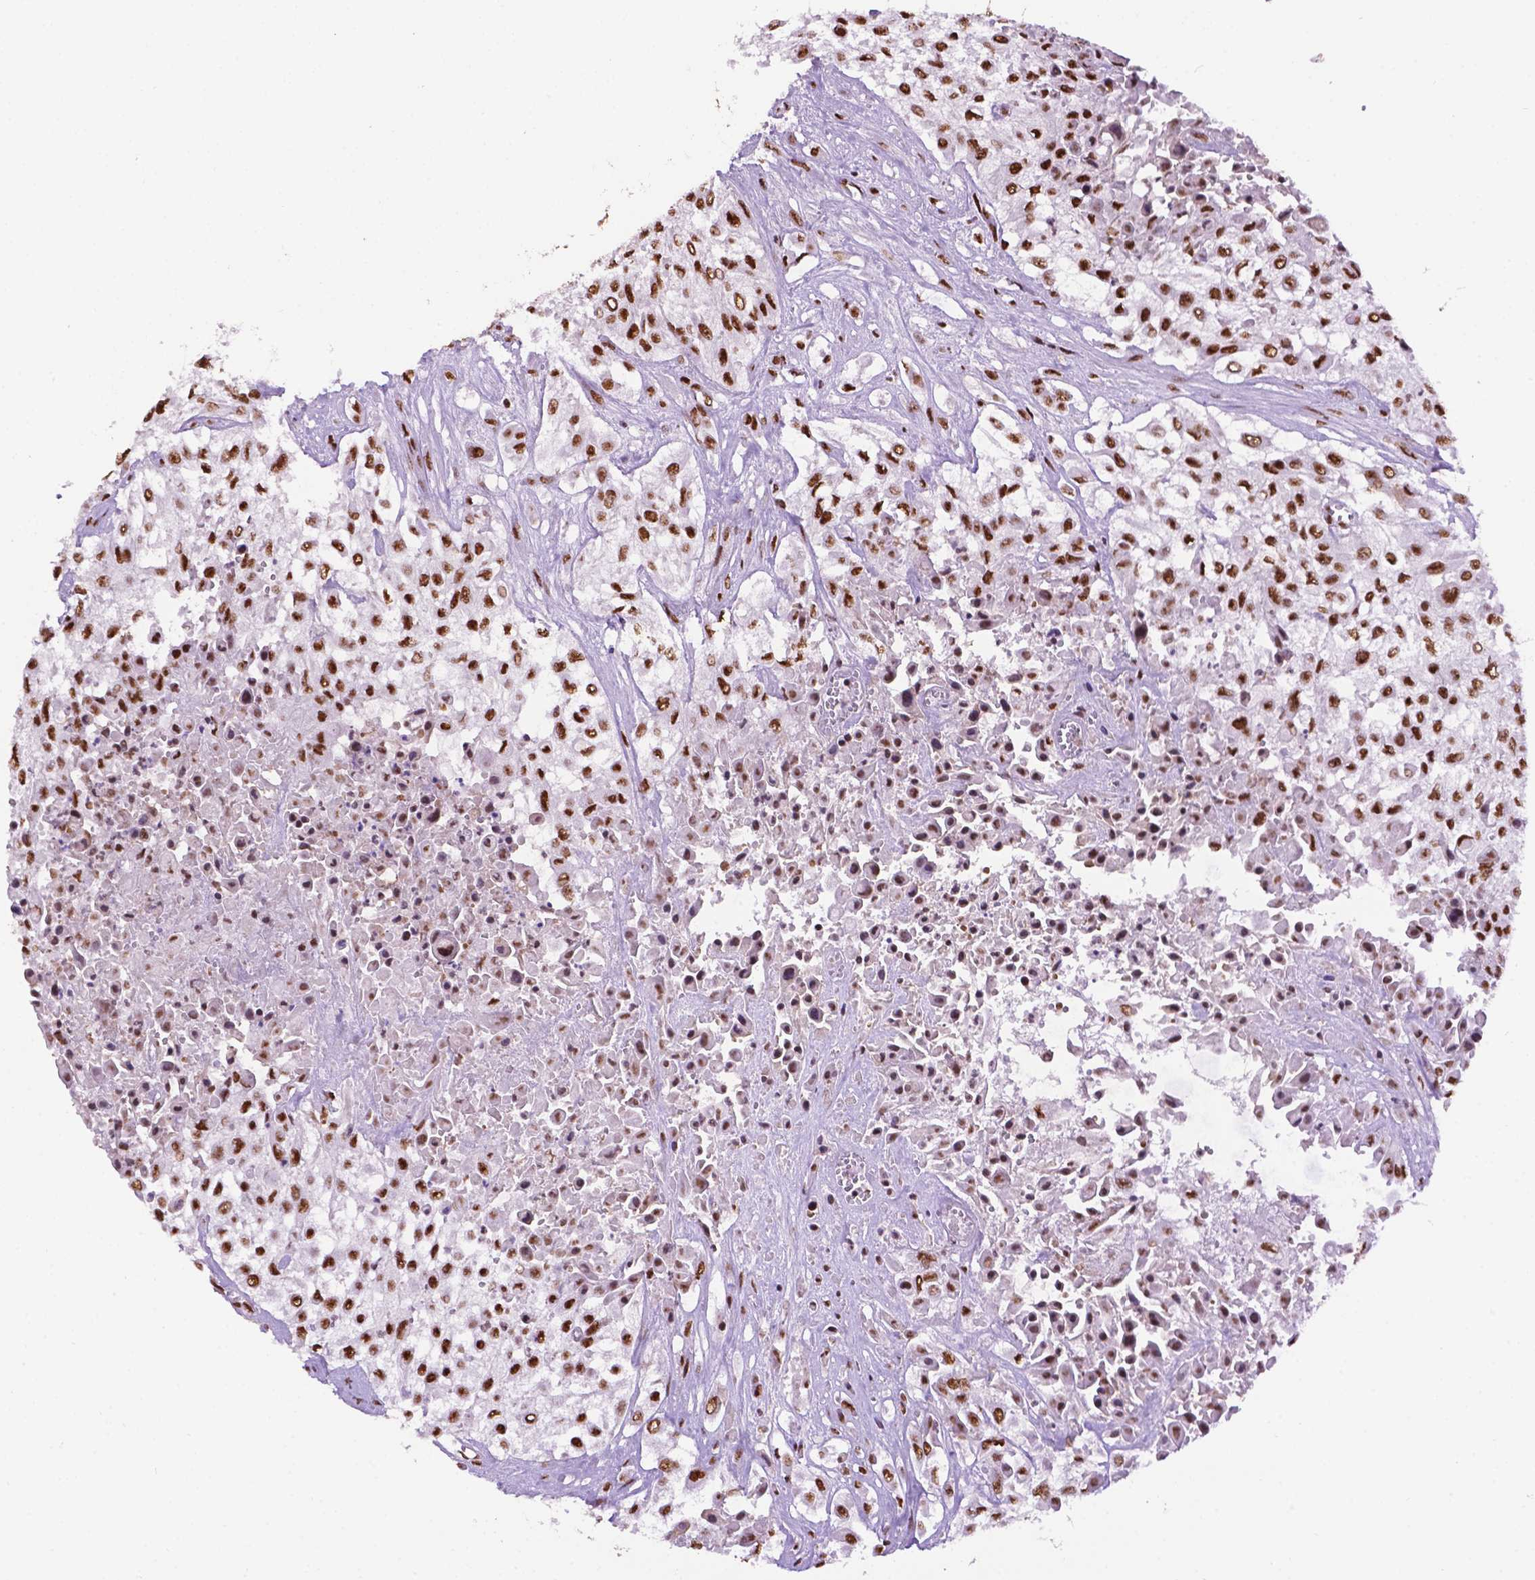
{"staining": {"intensity": "strong", "quantity": ">75%", "location": "nuclear"}, "tissue": "urothelial cancer", "cell_type": "Tumor cells", "image_type": "cancer", "snomed": [{"axis": "morphology", "description": "Urothelial carcinoma, High grade"}, {"axis": "topography", "description": "Urinary bladder"}], "caption": "Urothelial cancer stained for a protein exhibits strong nuclear positivity in tumor cells. The staining was performed using DAB, with brown indicating positive protein expression. Nuclei are stained blue with hematoxylin.", "gene": "CCAR2", "patient": {"sex": "male", "age": 57}}